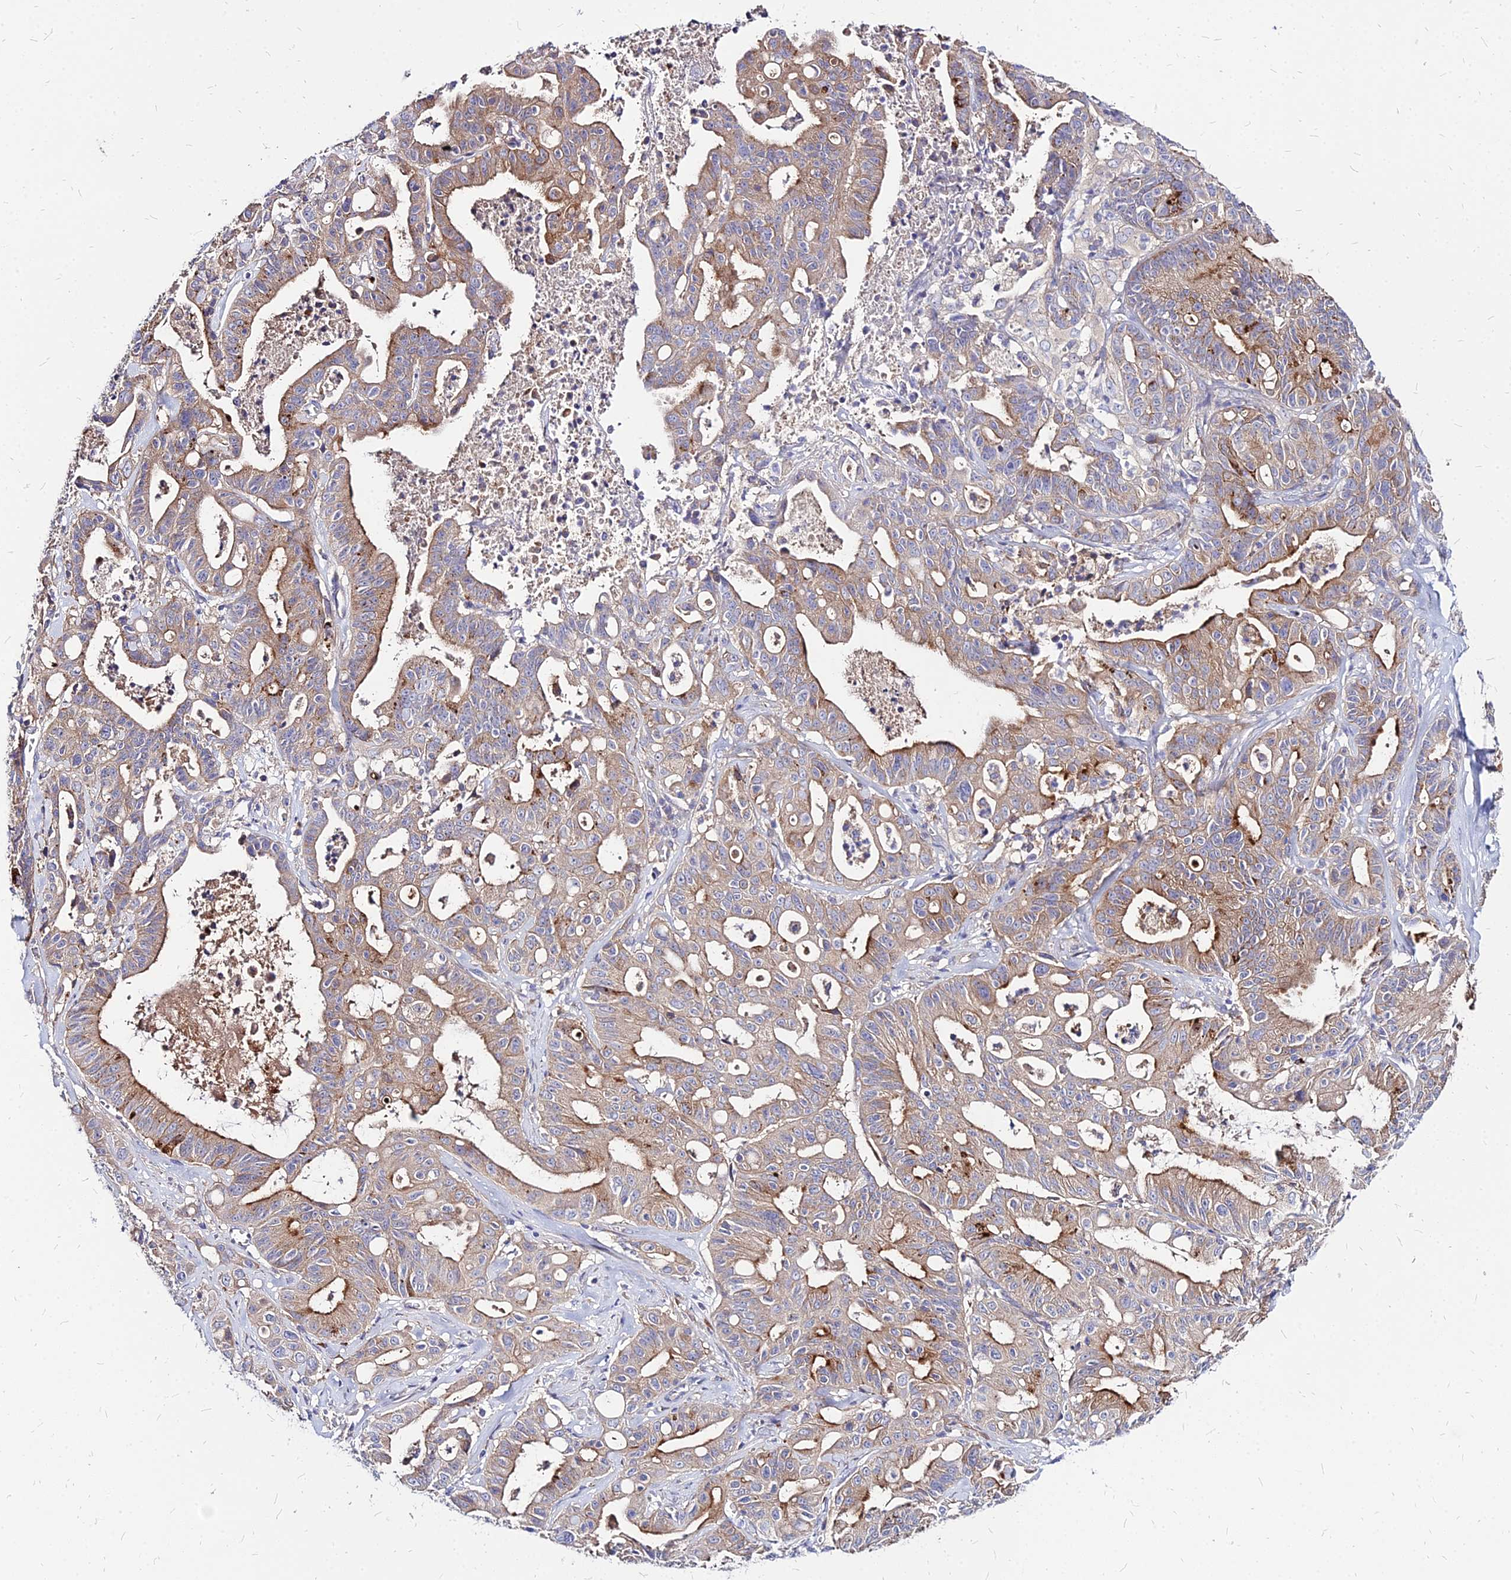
{"staining": {"intensity": "moderate", "quantity": ">75%", "location": "cytoplasmic/membranous"}, "tissue": "ovarian cancer", "cell_type": "Tumor cells", "image_type": "cancer", "snomed": [{"axis": "morphology", "description": "Cystadenocarcinoma, mucinous, NOS"}, {"axis": "topography", "description": "Ovary"}], "caption": "Immunohistochemistry of mucinous cystadenocarcinoma (ovarian) reveals medium levels of moderate cytoplasmic/membranous staining in approximately >75% of tumor cells.", "gene": "COMMD10", "patient": {"sex": "female", "age": 70}}